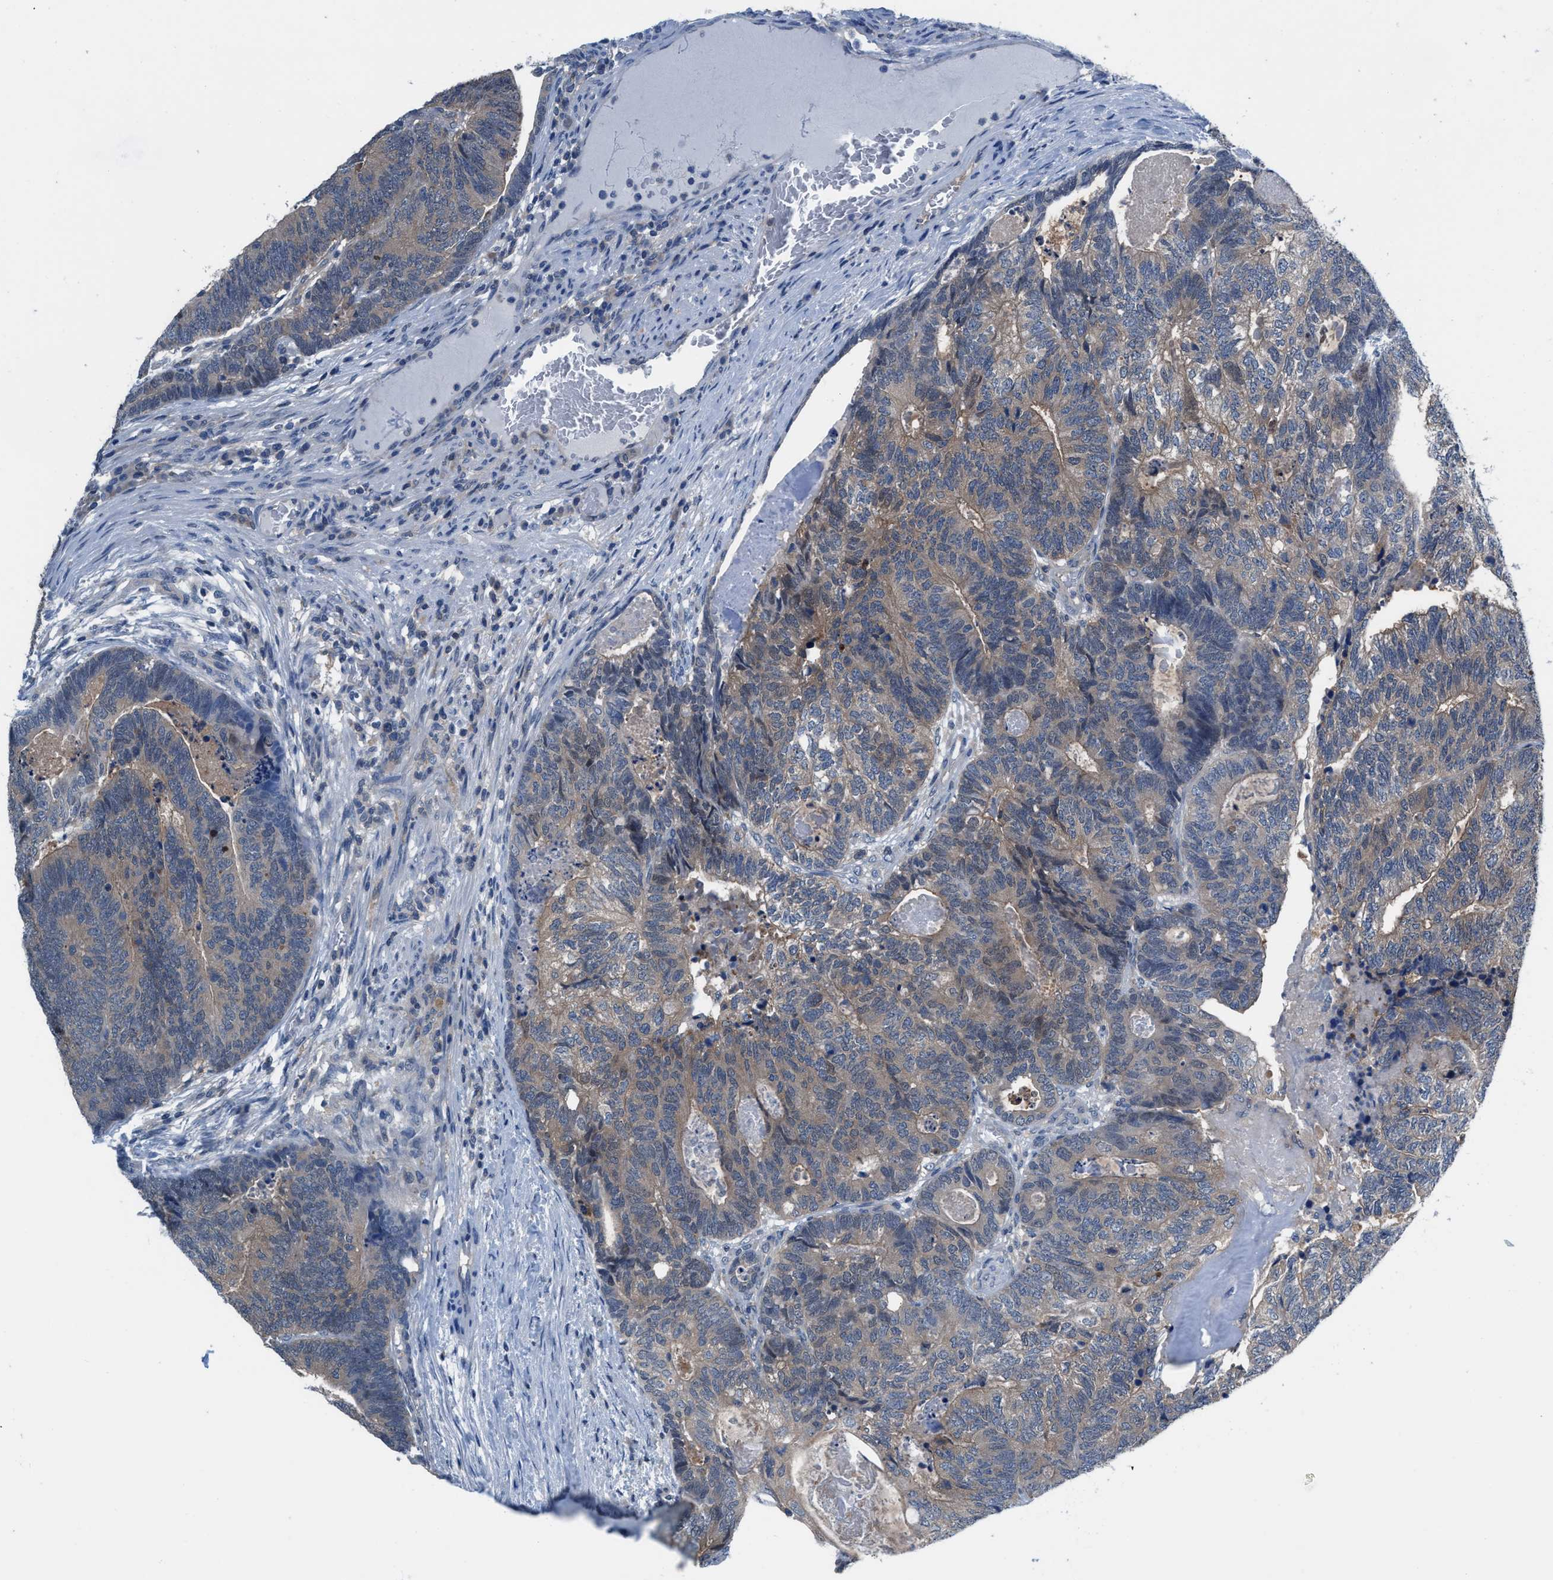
{"staining": {"intensity": "weak", "quantity": "25%-75%", "location": "cytoplasmic/membranous"}, "tissue": "colorectal cancer", "cell_type": "Tumor cells", "image_type": "cancer", "snomed": [{"axis": "morphology", "description": "Adenocarcinoma, NOS"}, {"axis": "topography", "description": "Colon"}], "caption": "A brown stain highlights weak cytoplasmic/membranous staining of a protein in adenocarcinoma (colorectal) tumor cells.", "gene": "NUDT5", "patient": {"sex": "female", "age": 67}}